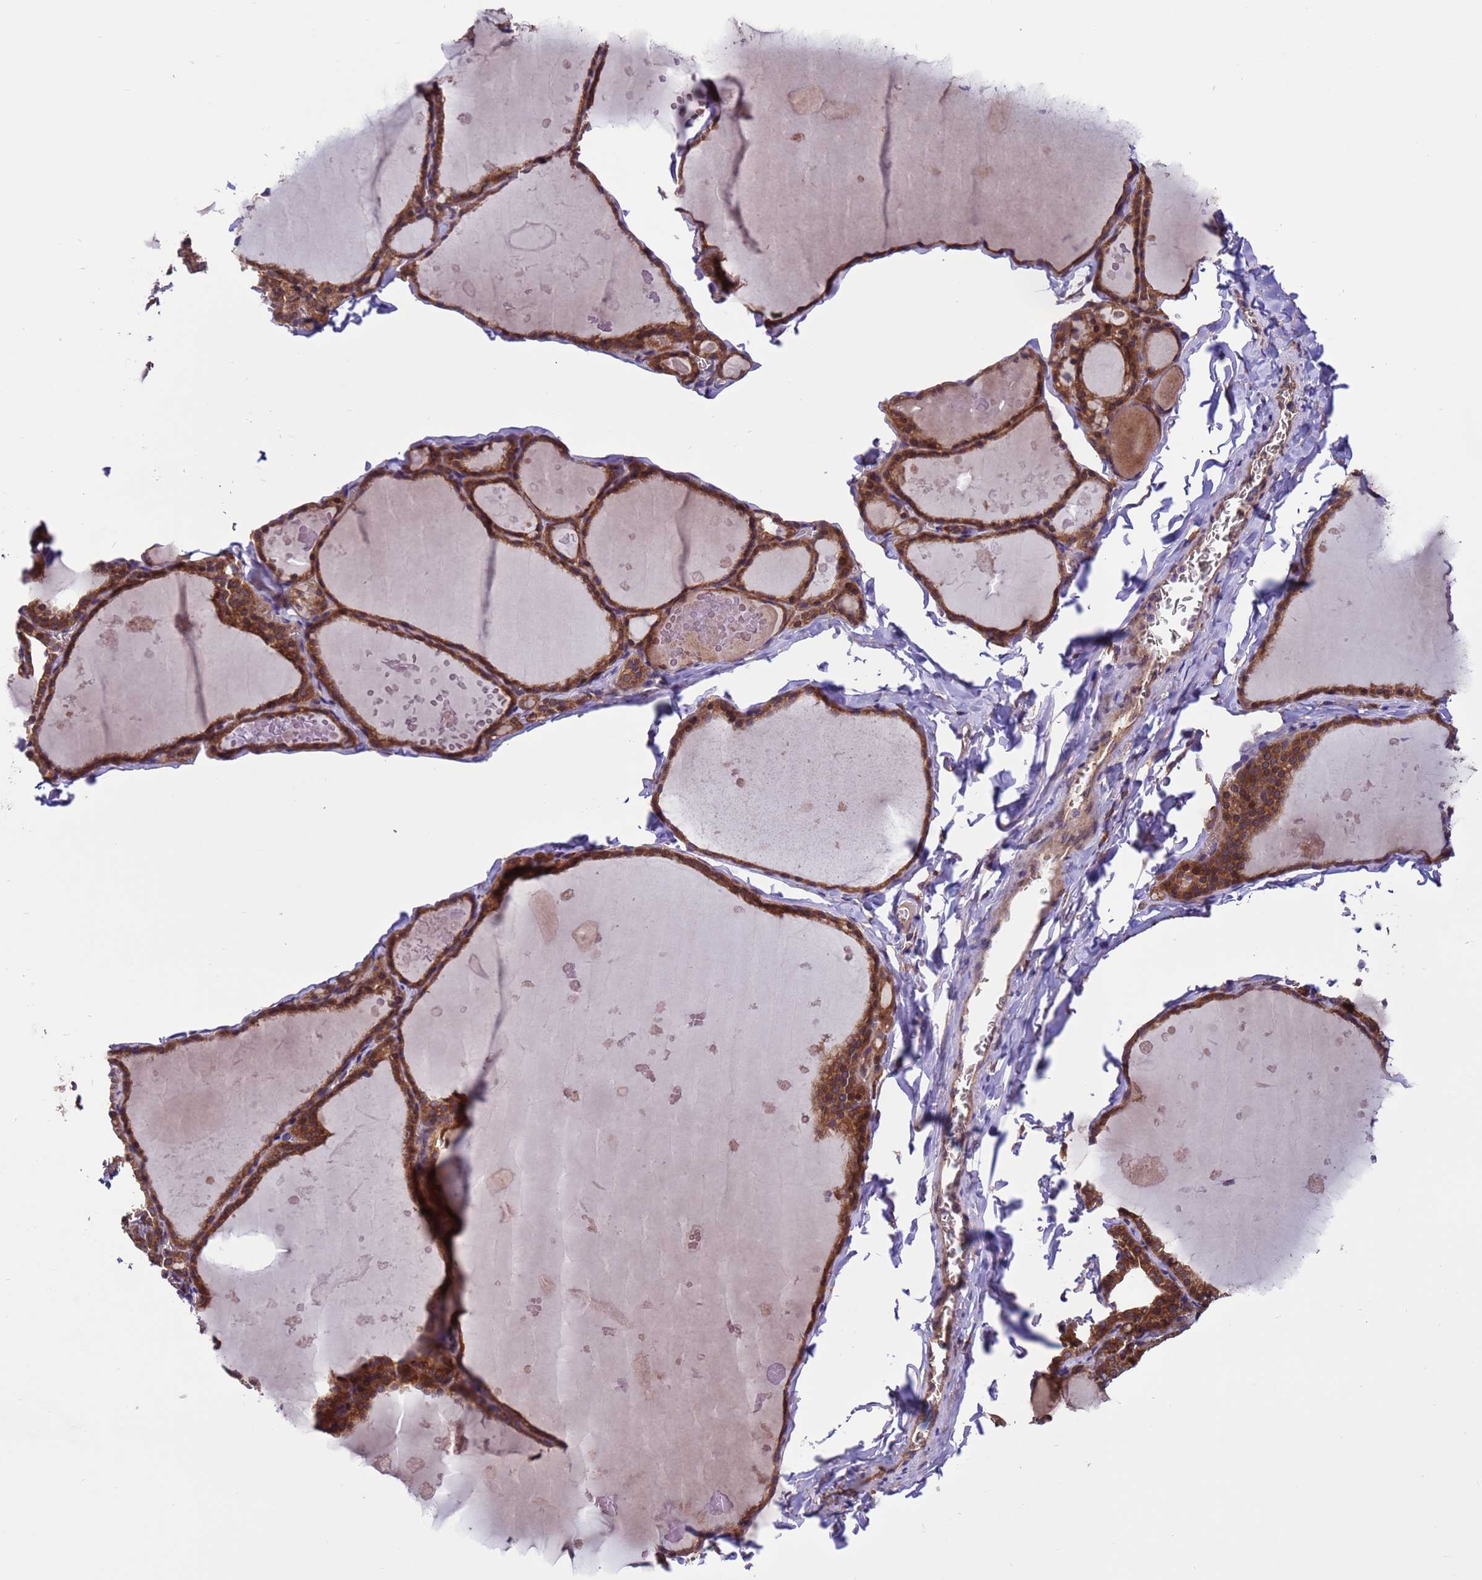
{"staining": {"intensity": "strong", "quantity": ">75%", "location": "cytoplasmic/membranous"}, "tissue": "thyroid gland", "cell_type": "Glandular cells", "image_type": "normal", "snomed": [{"axis": "morphology", "description": "Normal tissue, NOS"}, {"axis": "topography", "description": "Thyroid gland"}], "caption": "Immunohistochemical staining of normal human thyroid gland displays high levels of strong cytoplasmic/membranous positivity in approximately >75% of glandular cells.", "gene": "ARHGAP12", "patient": {"sex": "male", "age": 56}}